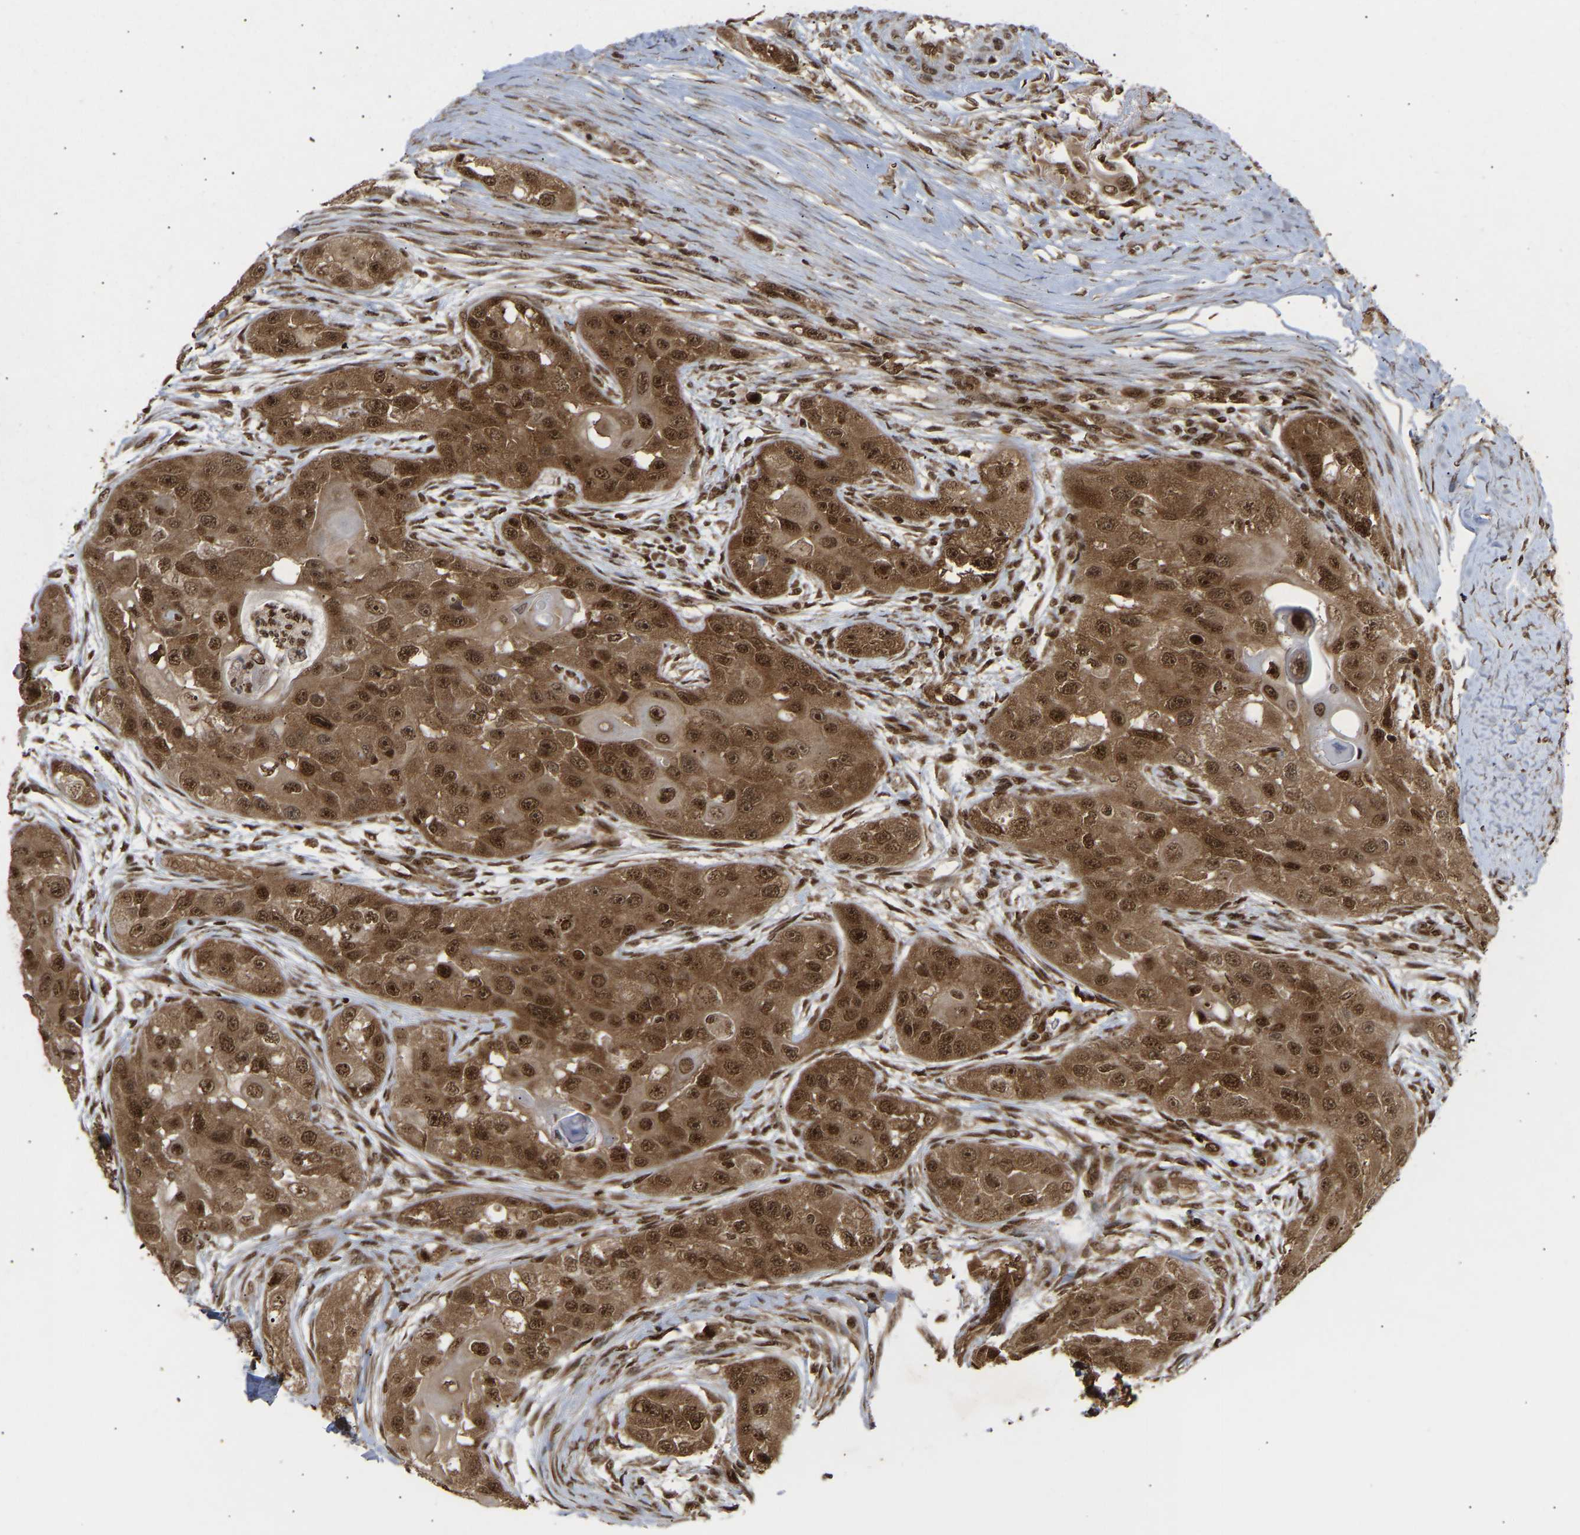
{"staining": {"intensity": "strong", "quantity": ">75%", "location": "cytoplasmic/membranous,nuclear"}, "tissue": "head and neck cancer", "cell_type": "Tumor cells", "image_type": "cancer", "snomed": [{"axis": "morphology", "description": "Normal tissue, NOS"}, {"axis": "morphology", "description": "Squamous cell carcinoma, NOS"}, {"axis": "topography", "description": "Skeletal muscle"}, {"axis": "topography", "description": "Head-Neck"}], "caption": "Immunohistochemical staining of human head and neck cancer demonstrates high levels of strong cytoplasmic/membranous and nuclear staining in about >75% of tumor cells. (DAB (3,3'-diaminobenzidine) IHC, brown staining for protein, blue staining for nuclei).", "gene": "ALYREF", "patient": {"sex": "male", "age": 51}}